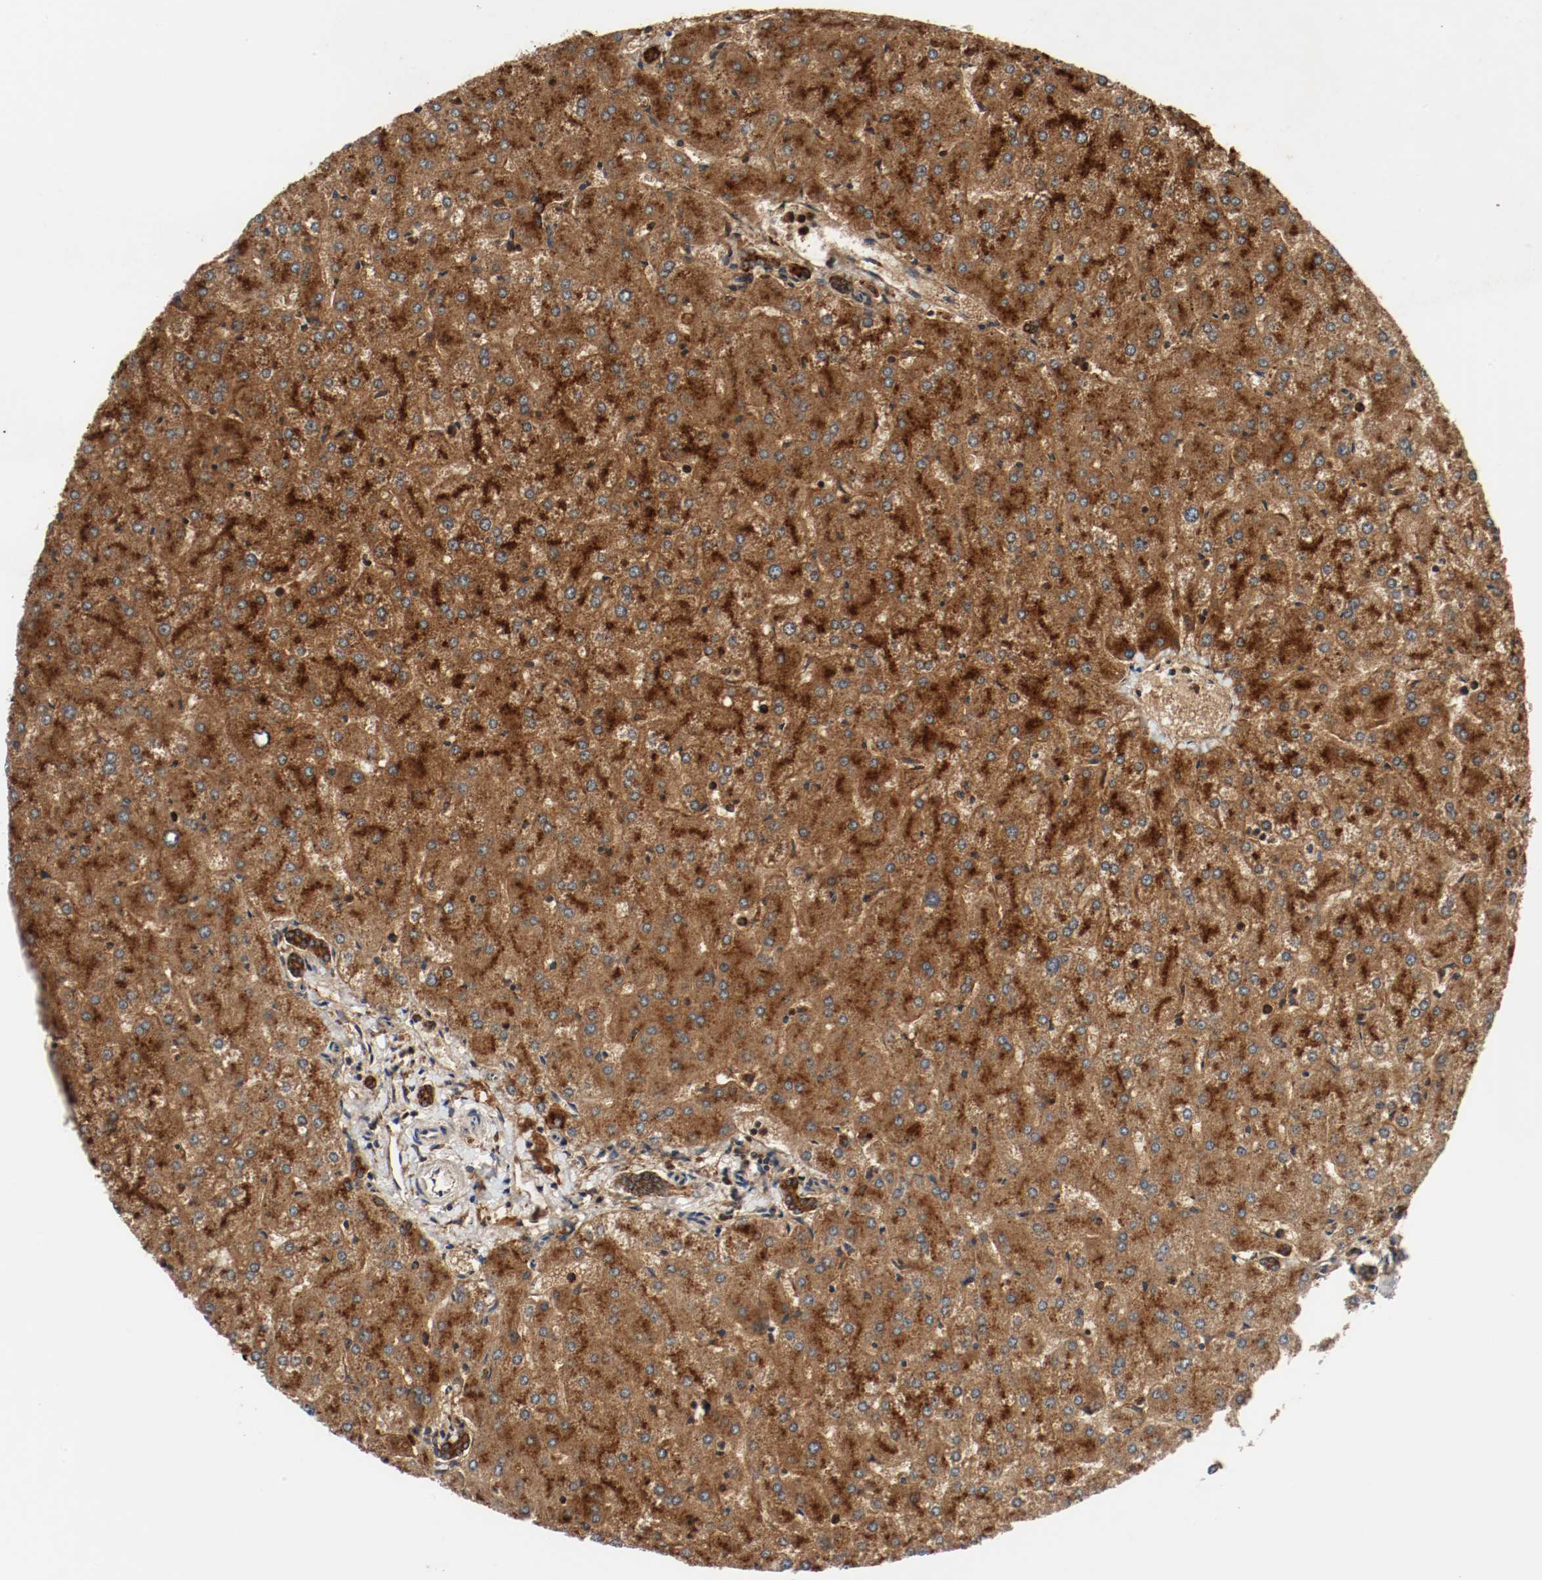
{"staining": {"intensity": "strong", "quantity": ">75%", "location": "cytoplasmic/membranous"}, "tissue": "liver", "cell_type": "Cholangiocytes", "image_type": "normal", "snomed": [{"axis": "morphology", "description": "Normal tissue, NOS"}, {"axis": "topography", "description": "Liver"}], "caption": "Strong cytoplasmic/membranous staining is appreciated in approximately >75% of cholangiocytes in benign liver.", "gene": "LAMP2", "patient": {"sex": "female", "age": 32}}